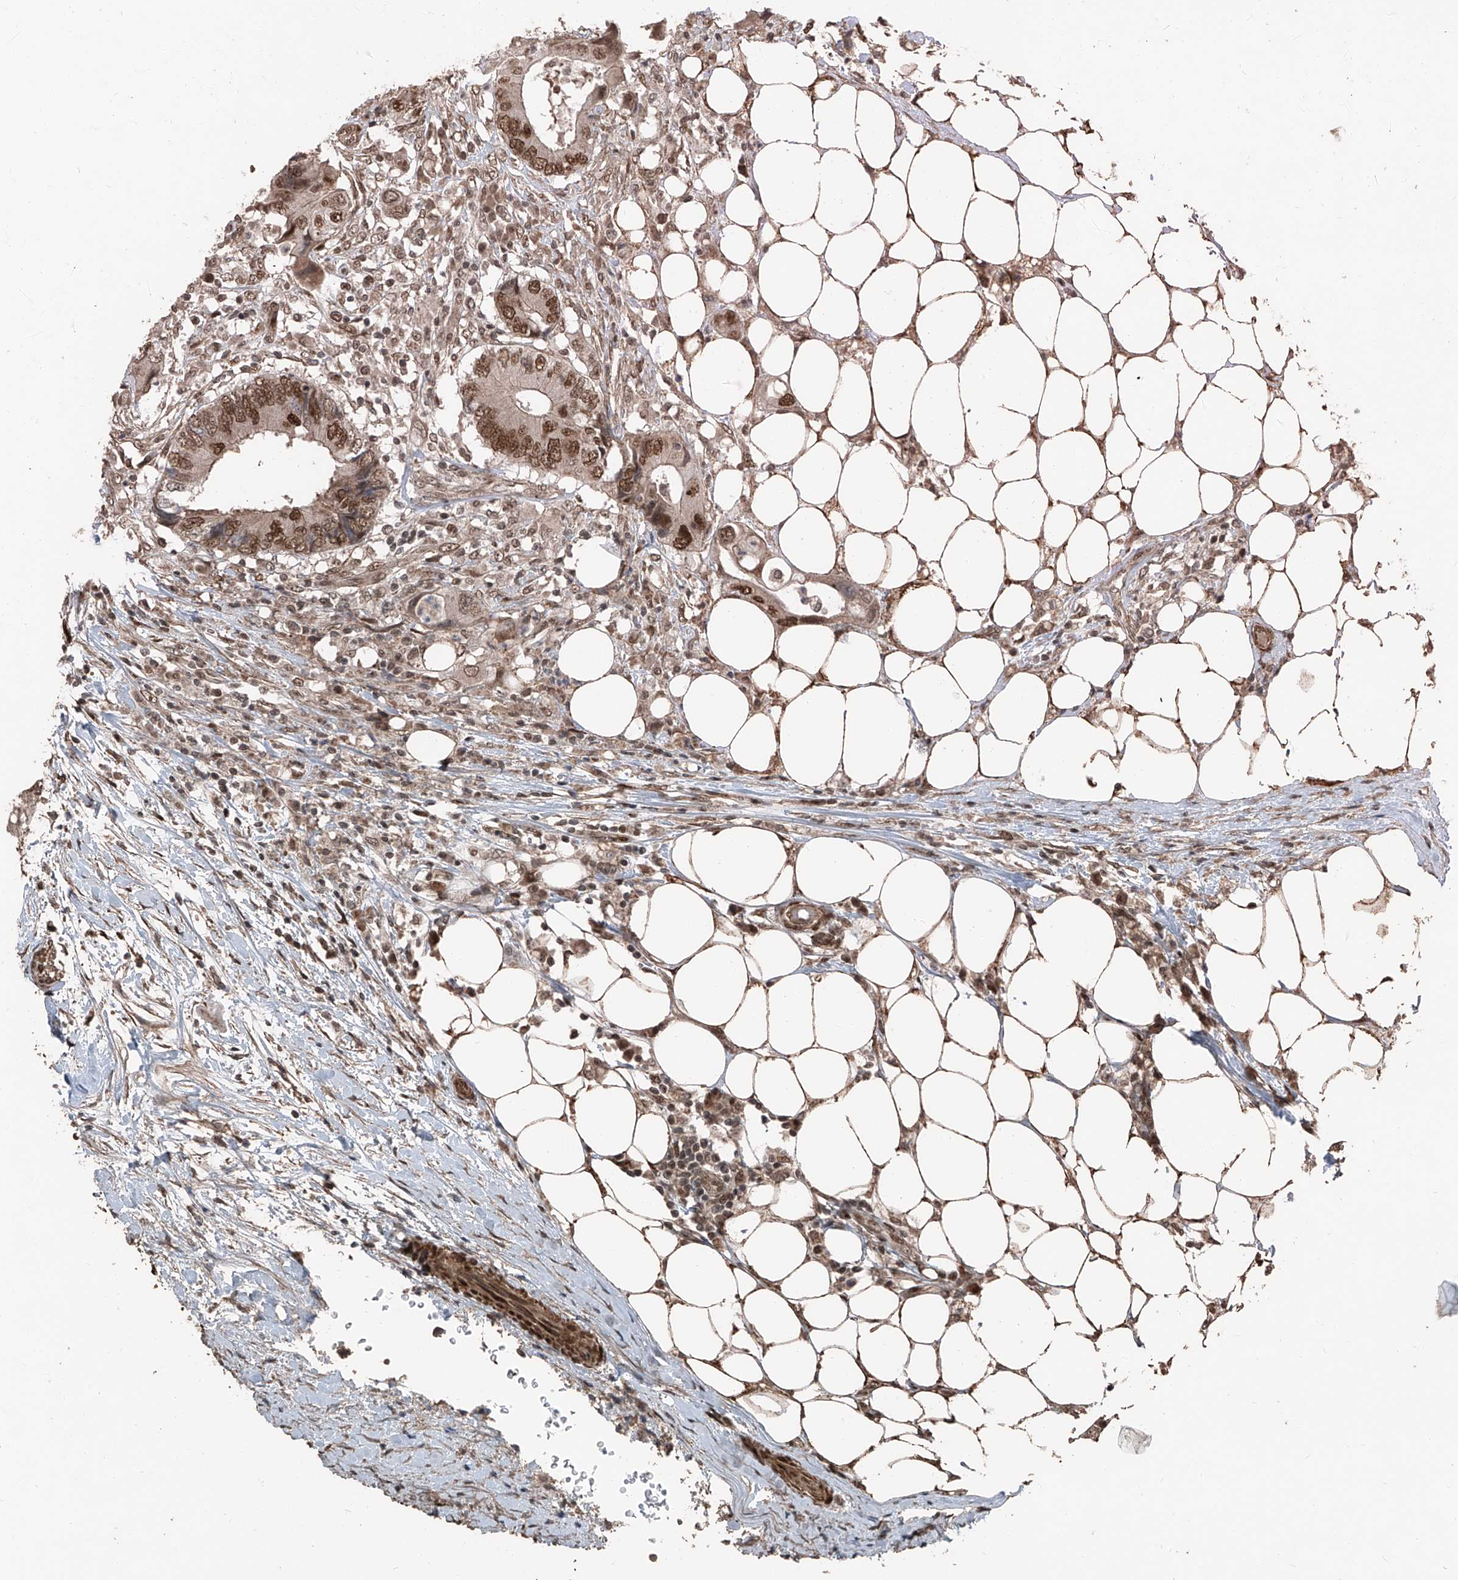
{"staining": {"intensity": "moderate", "quantity": ">75%", "location": "nuclear"}, "tissue": "colorectal cancer", "cell_type": "Tumor cells", "image_type": "cancer", "snomed": [{"axis": "morphology", "description": "Adenocarcinoma, NOS"}, {"axis": "topography", "description": "Colon"}], "caption": "Colorectal cancer stained with a brown dye demonstrates moderate nuclear positive positivity in approximately >75% of tumor cells.", "gene": "ZNF570", "patient": {"sex": "male", "age": 71}}